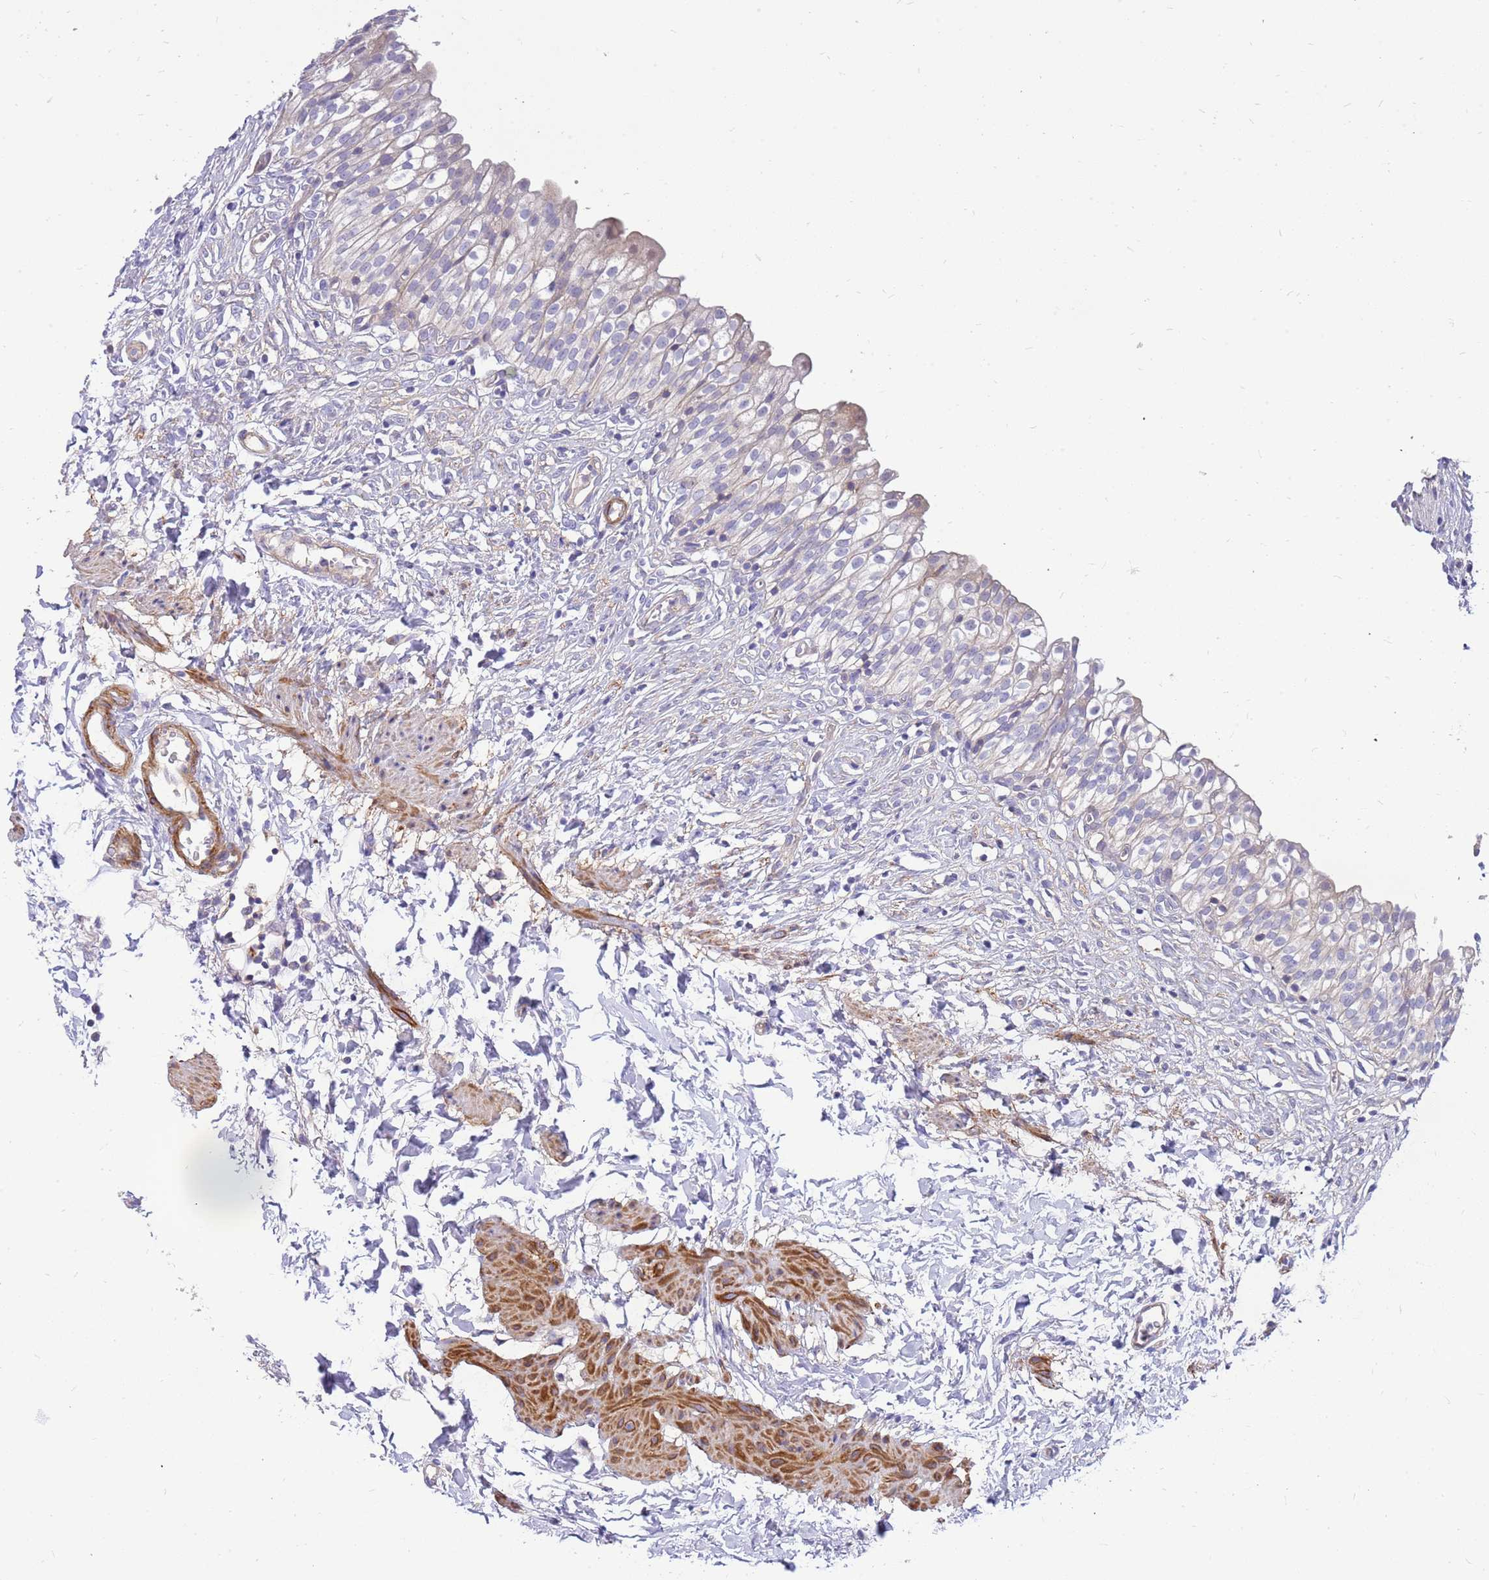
{"staining": {"intensity": "weak", "quantity": "25%-75%", "location": "cytoplasmic/membranous"}, "tissue": "urinary bladder", "cell_type": "Urothelial cells", "image_type": "normal", "snomed": [{"axis": "morphology", "description": "Normal tissue, NOS"}, {"axis": "topography", "description": "Urinary bladder"}], "caption": "Urinary bladder stained with a brown dye displays weak cytoplasmic/membranous positive staining in about 25%-75% of urothelial cells.", "gene": "MVD", "patient": {"sex": "male", "age": 55}}